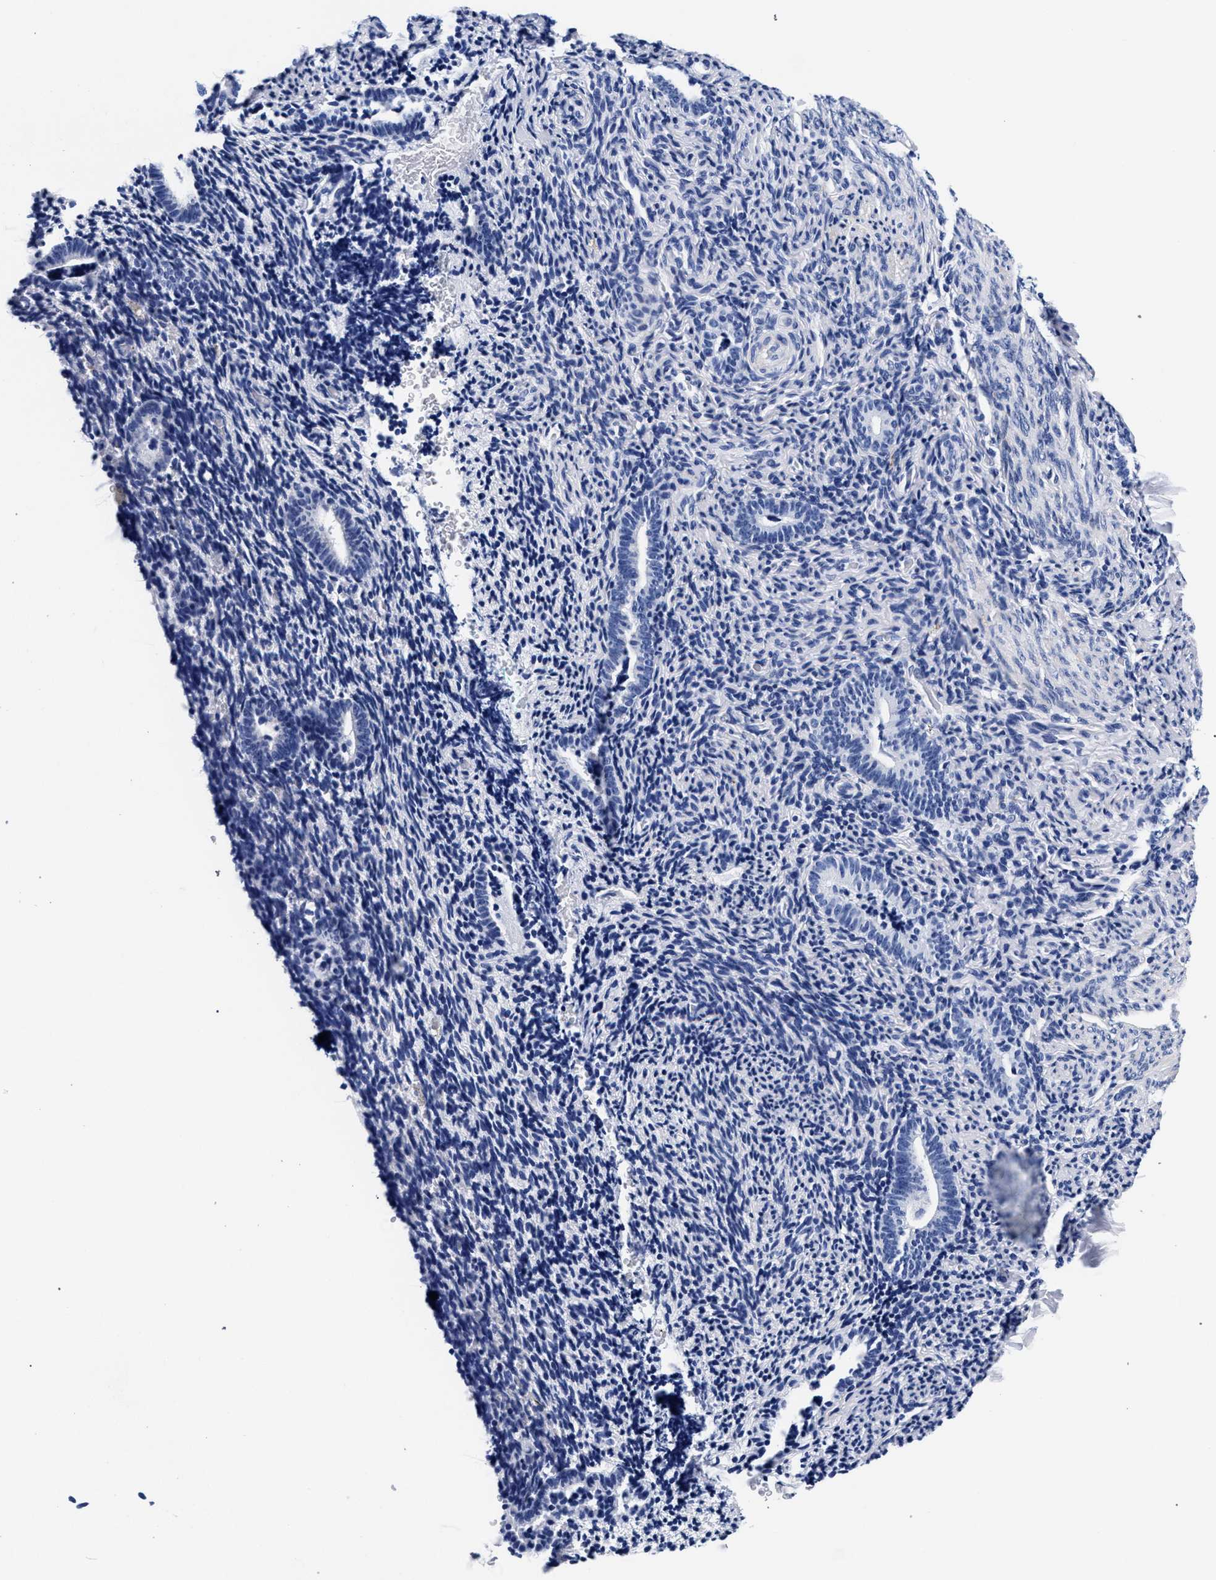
{"staining": {"intensity": "negative", "quantity": "none", "location": "none"}, "tissue": "endometrium", "cell_type": "Cells in endometrial stroma", "image_type": "normal", "snomed": [{"axis": "morphology", "description": "Normal tissue, NOS"}, {"axis": "topography", "description": "Endometrium"}], "caption": "IHC photomicrograph of benign endometrium: human endometrium stained with DAB reveals no significant protein expression in cells in endometrial stroma.", "gene": "RAB3B", "patient": {"sex": "female", "age": 51}}